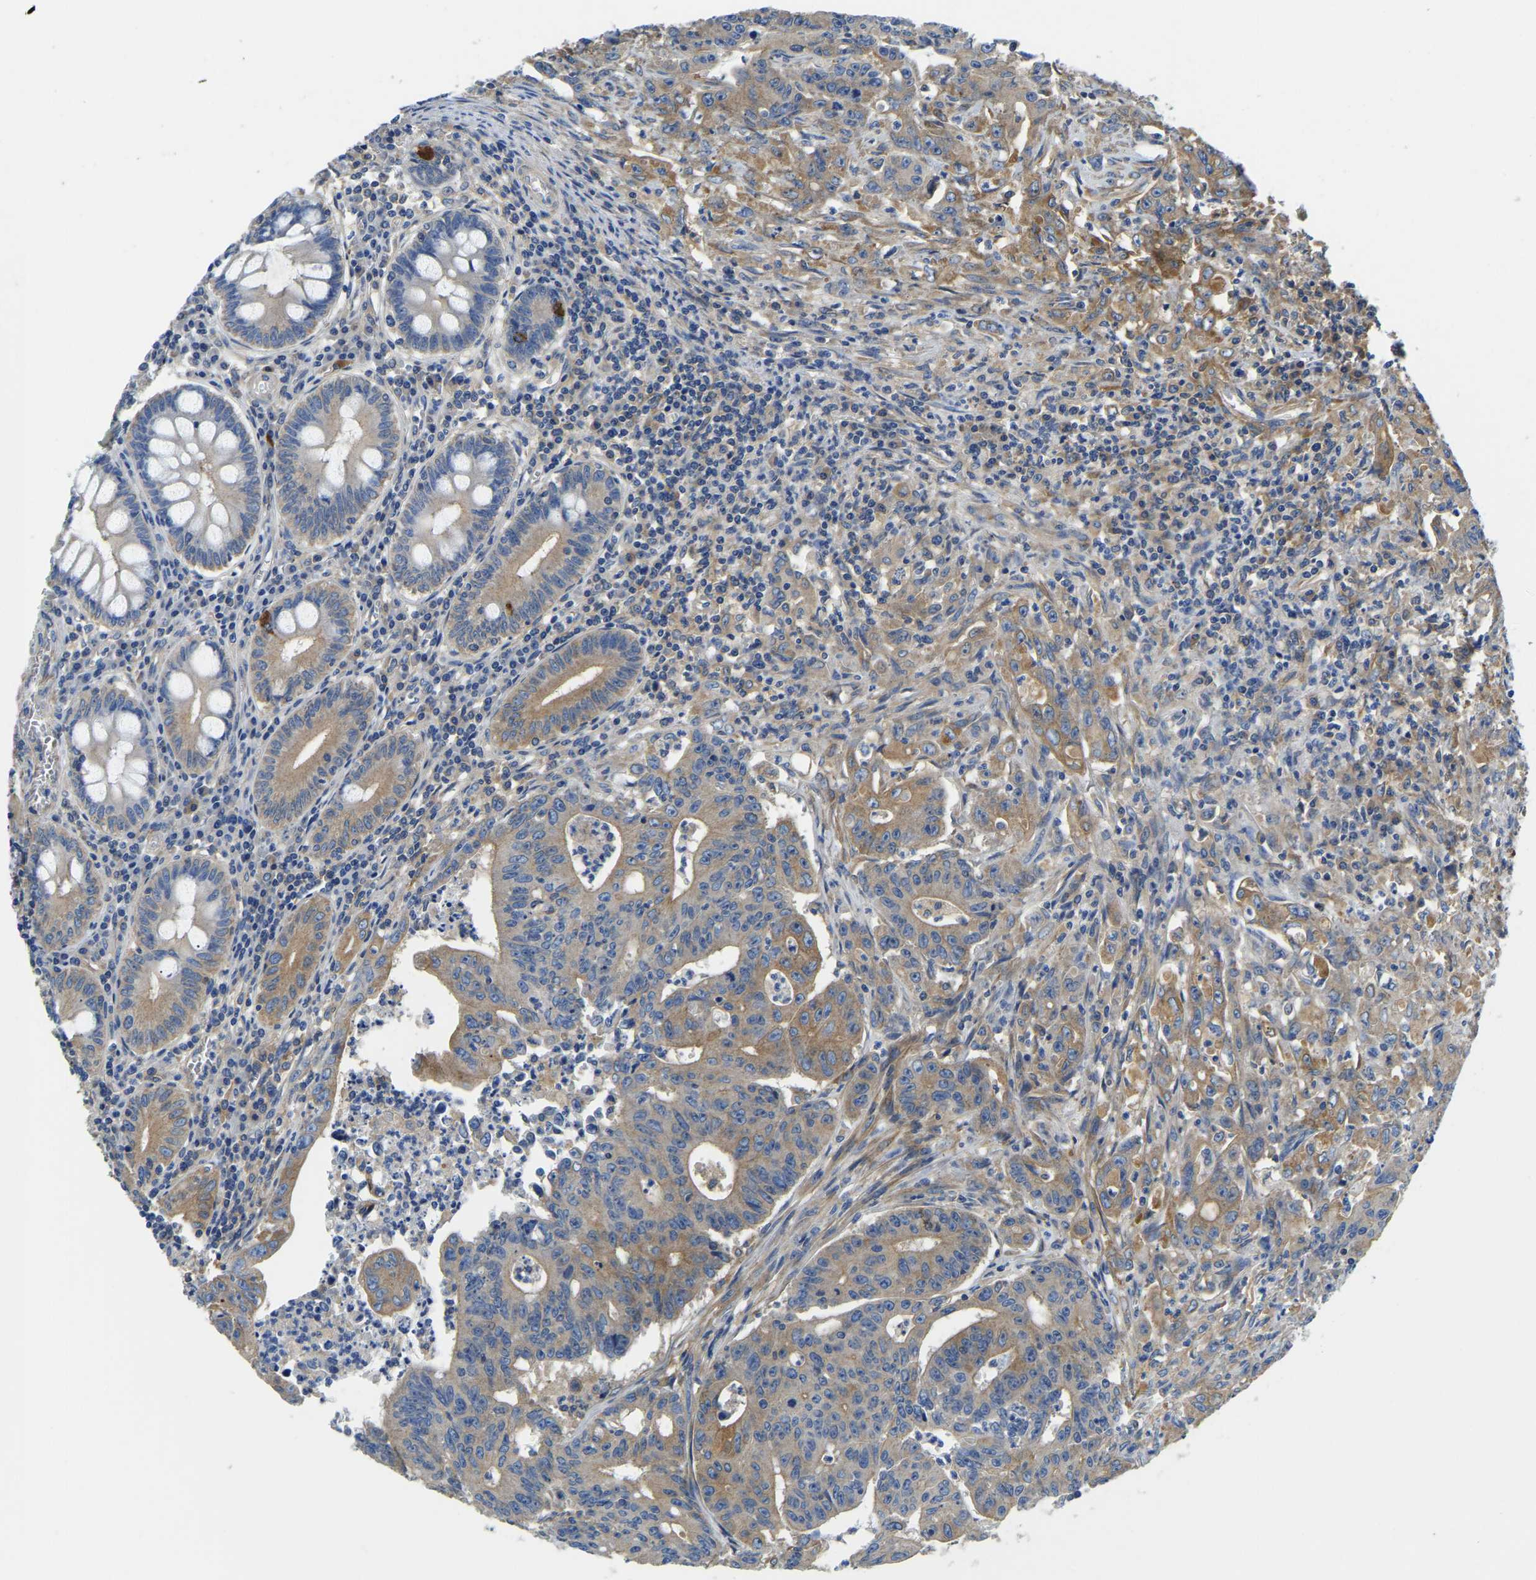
{"staining": {"intensity": "moderate", "quantity": ">75%", "location": "cytoplasmic/membranous"}, "tissue": "colorectal cancer", "cell_type": "Tumor cells", "image_type": "cancer", "snomed": [{"axis": "morphology", "description": "Adenocarcinoma, NOS"}, {"axis": "topography", "description": "Colon"}], "caption": "Human colorectal adenocarcinoma stained with a brown dye displays moderate cytoplasmic/membranous positive positivity in about >75% of tumor cells.", "gene": "STAT2", "patient": {"sex": "male", "age": 45}}